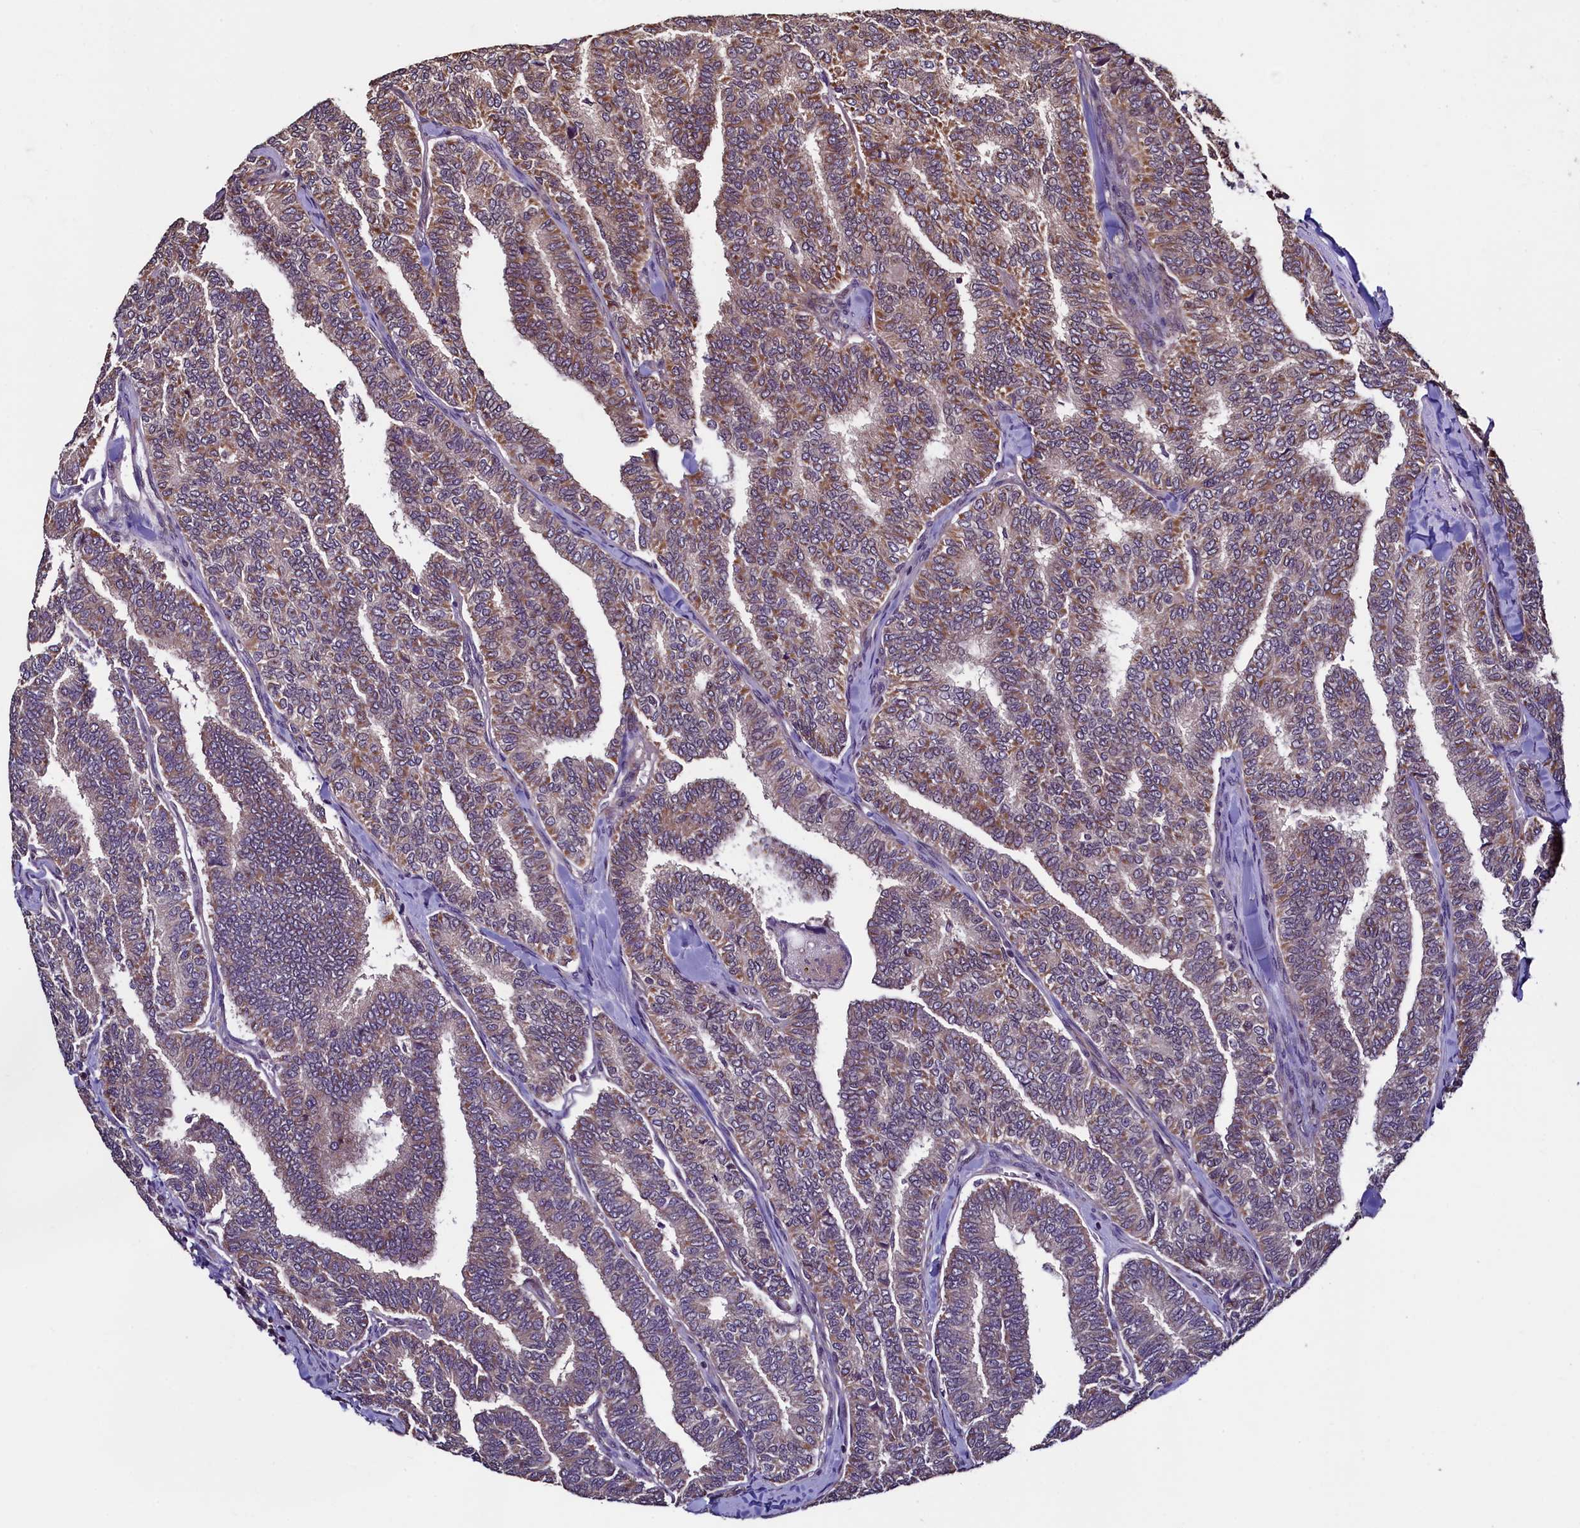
{"staining": {"intensity": "moderate", "quantity": "25%-75%", "location": "cytoplasmic/membranous"}, "tissue": "thyroid cancer", "cell_type": "Tumor cells", "image_type": "cancer", "snomed": [{"axis": "morphology", "description": "Papillary adenocarcinoma, NOS"}, {"axis": "topography", "description": "Thyroid gland"}], "caption": "The micrograph reveals immunohistochemical staining of thyroid cancer (papillary adenocarcinoma). There is moderate cytoplasmic/membranous staining is seen in approximately 25%-75% of tumor cells.", "gene": "RBFA", "patient": {"sex": "female", "age": 35}}